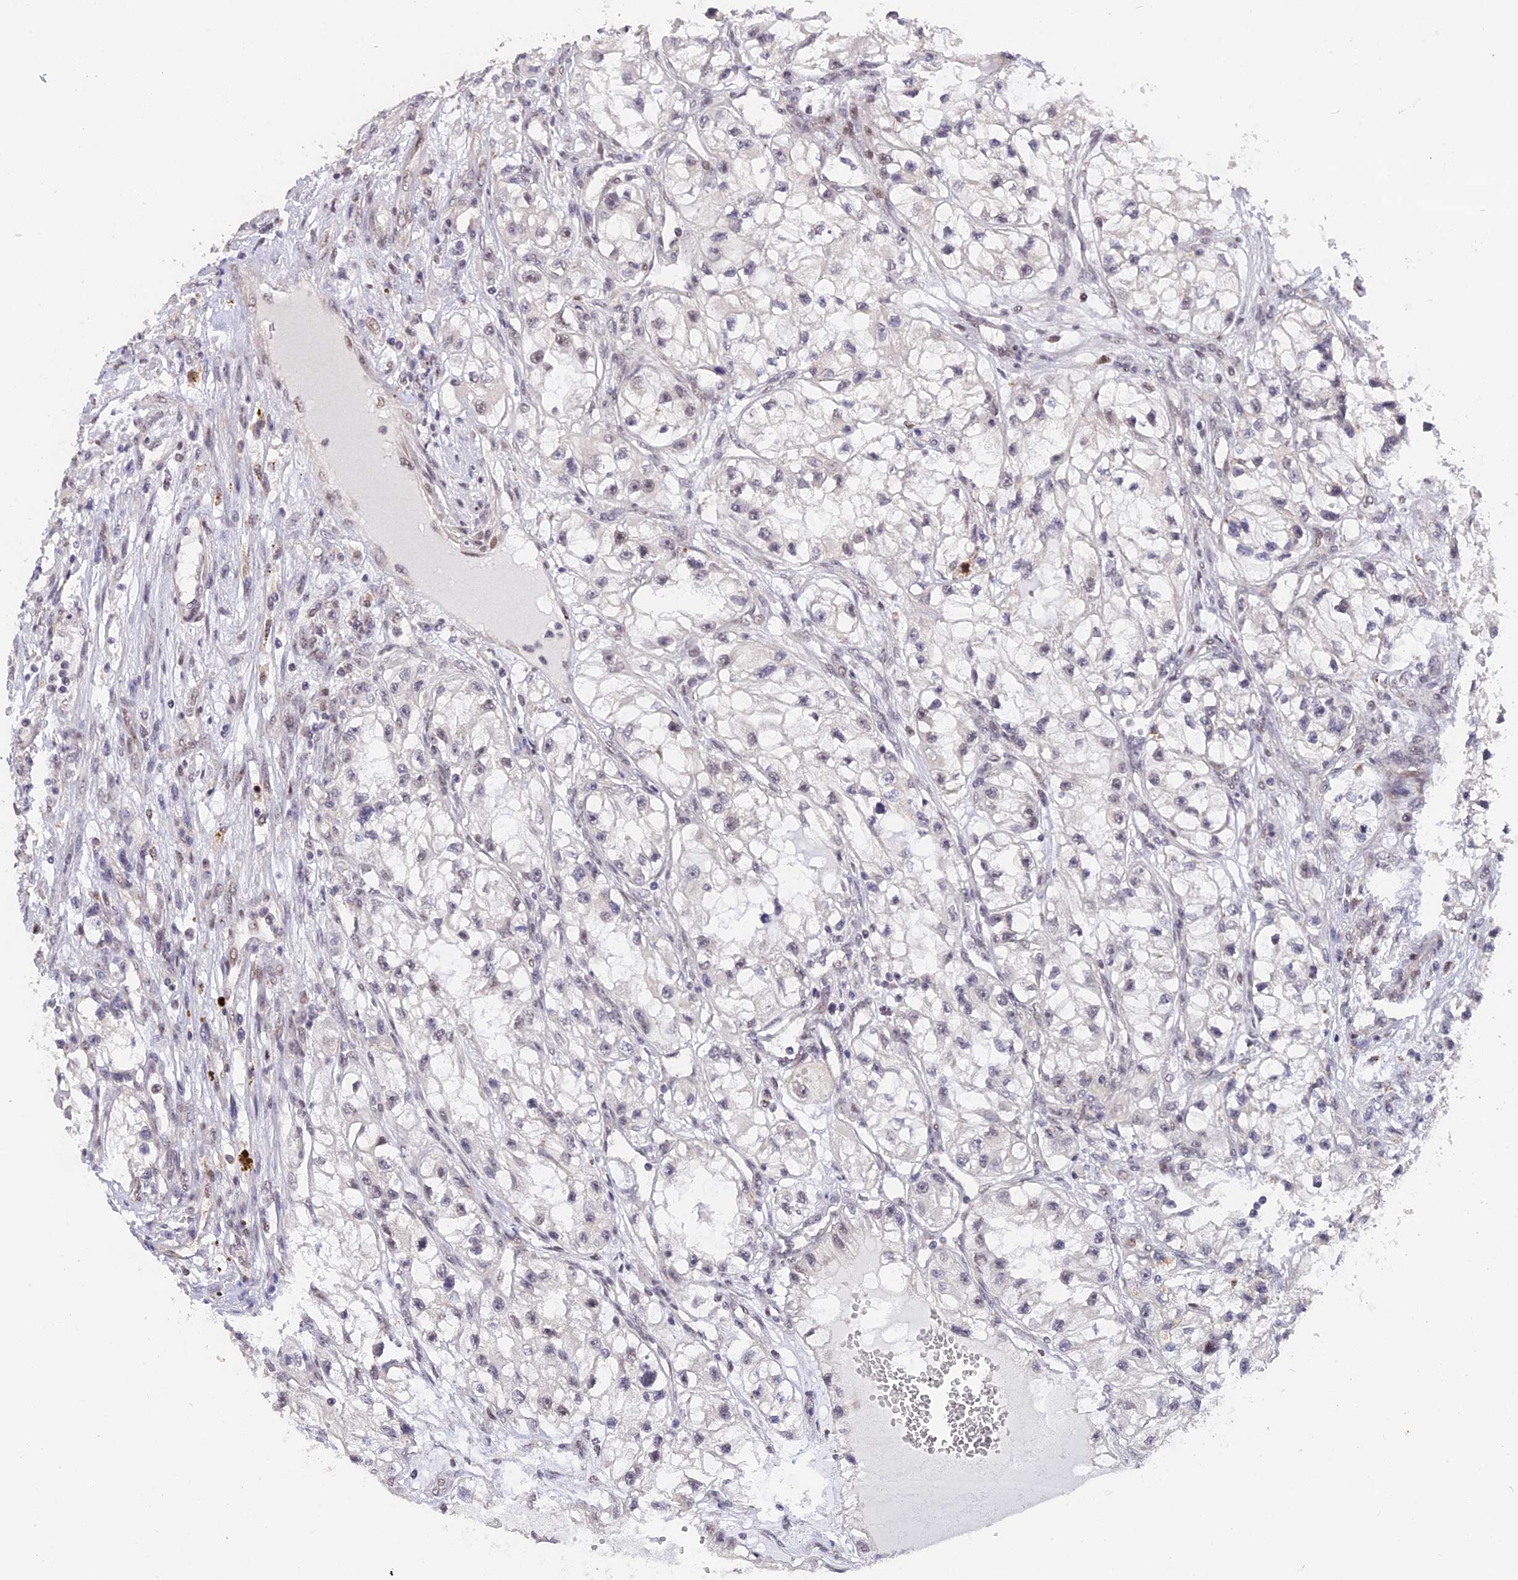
{"staining": {"intensity": "negative", "quantity": "none", "location": "none"}, "tissue": "renal cancer", "cell_type": "Tumor cells", "image_type": "cancer", "snomed": [{"axis": "morphology", "description": "Adenocarcinoma, NOS"}, {"axis": "topography", "description": "Kidney"}], "caption": "Immunohistochemistry (IHC) histopathology image of neoplastic tissue: human renal cancer (adenocarcinoma) stained with DAB demonstrates no significant protein expression in tumor cells.", "gene": "POLR2C", "patient": {"sex": "female", "age": 57}}